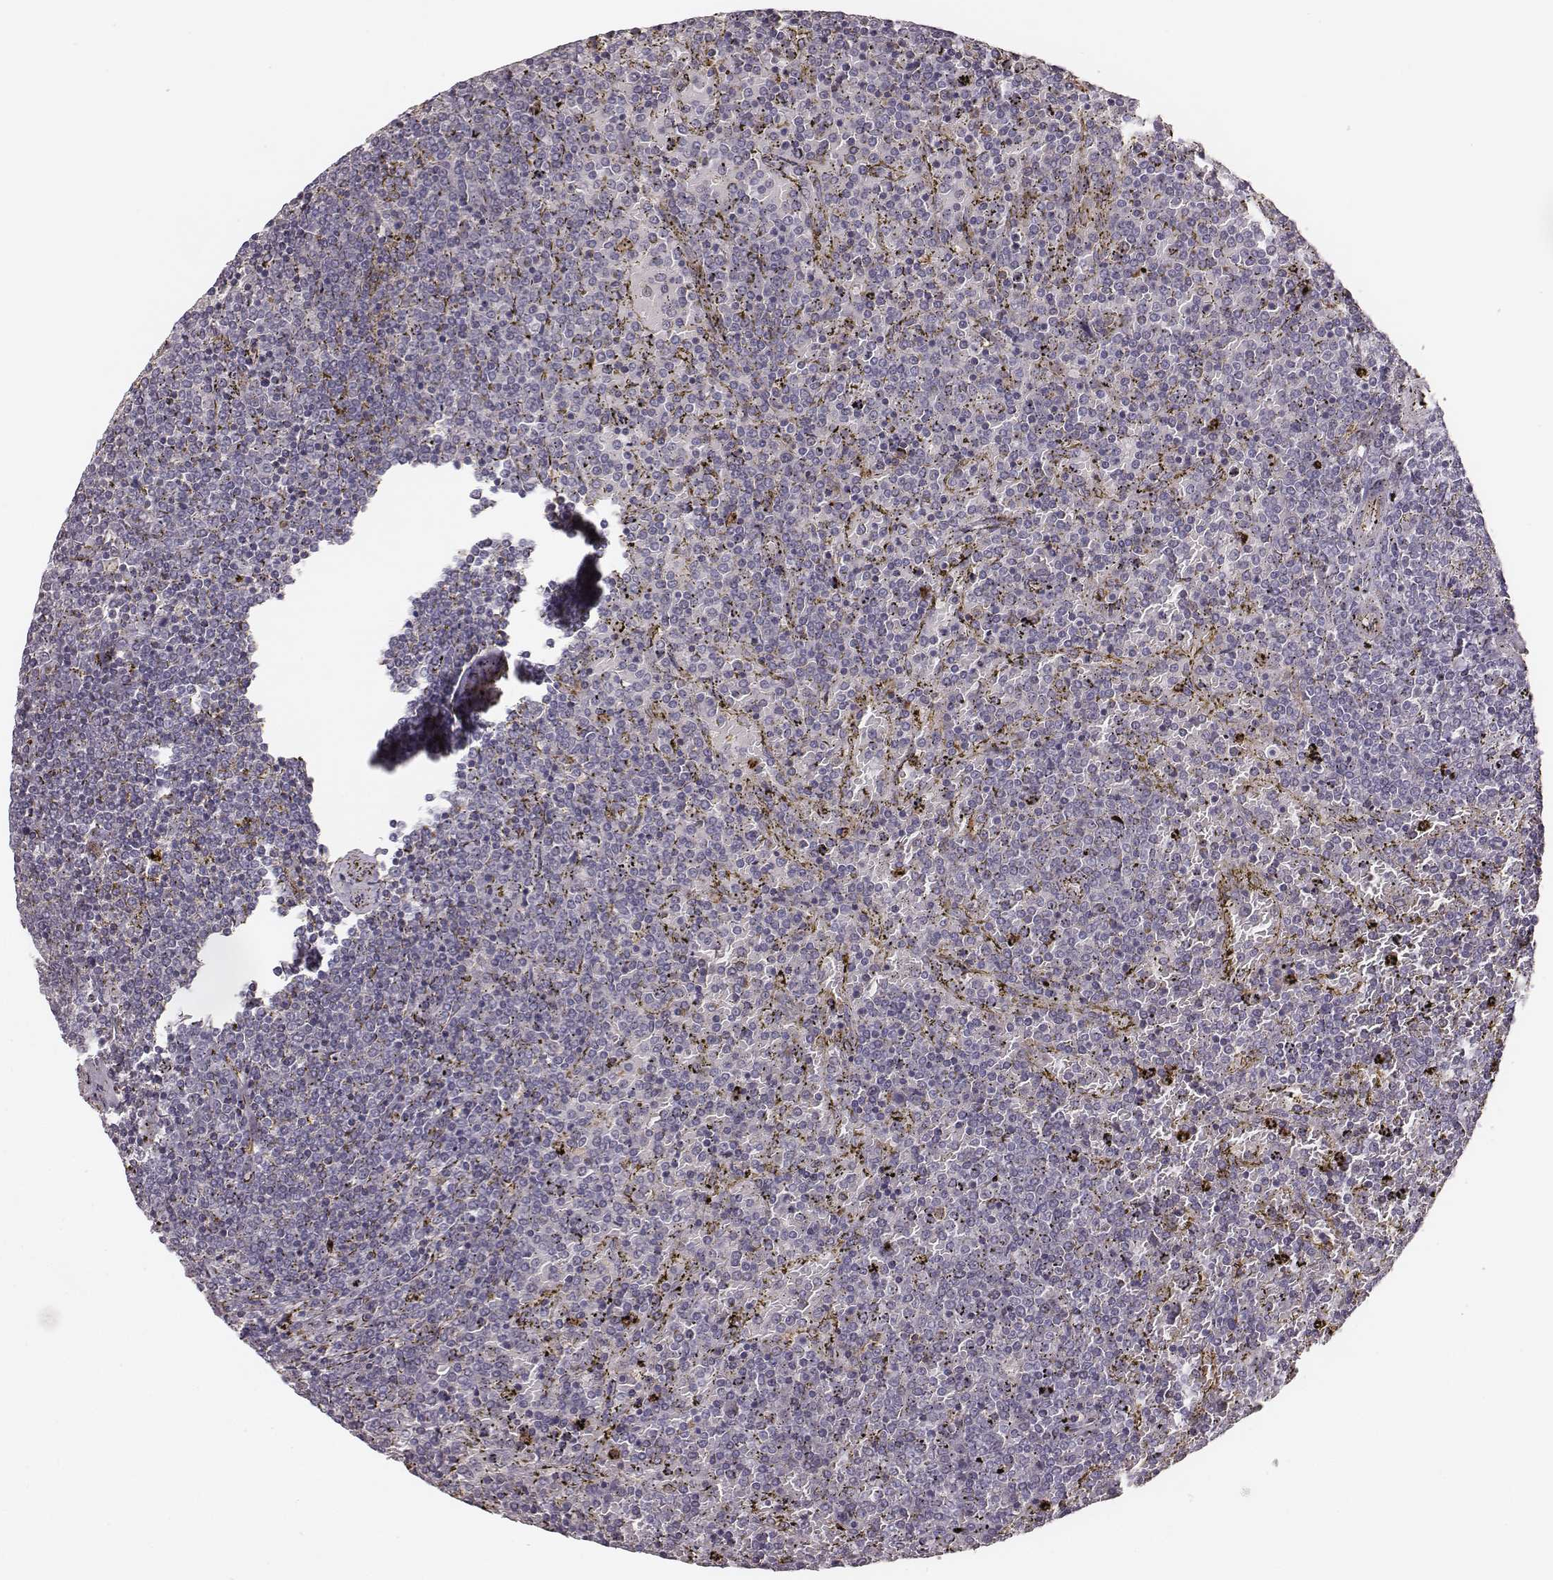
{"staining": {"intensity": "negative", "quantity": "none", "location": "none"}, "tissue": "lymphoma", "cell_type": "Tumor cells", "image_type": "cancer", "snomed": [{"axis": "morphology", "description": "Malignant lymphoma, non-Hodgkin's type, Low grade"}, {"axis": "topography", "description": "Spleen"}], "caption": "Immunohistochemistry image of neoplastic tissue: lymphoma stained with DAB (3,3'-diaminobenzidine) shows no significant protein staining in tumor cells.", "gene": "ZYX", "patient": {"sex": "female", "age": 77}}